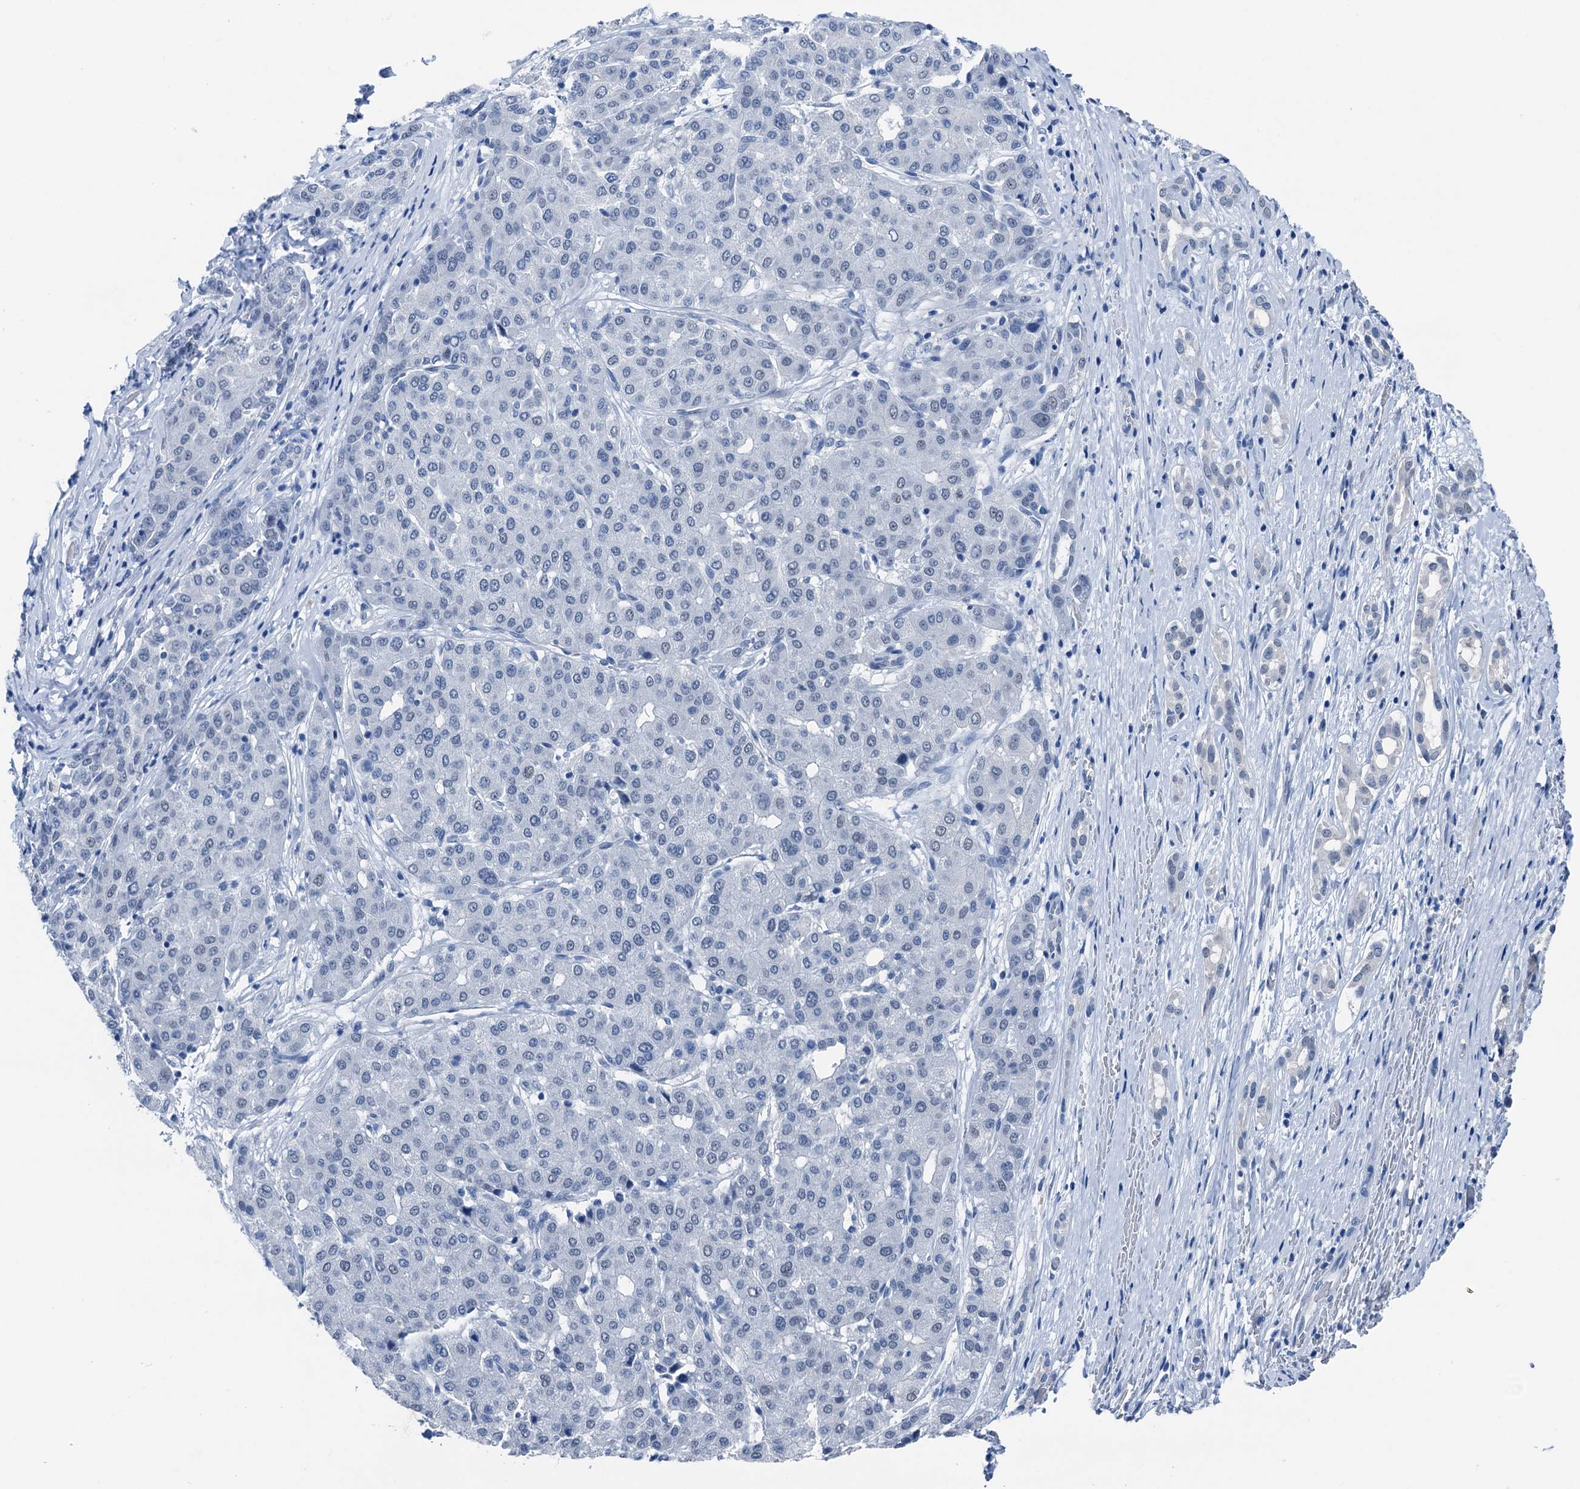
{"staining": {"intensity": "negative", "quantity": "none", "location": "none"}, "tissue": "liver cancer", "cell_type": "Tumor cells", "image_type": "cancer", "snomed": [{"axis": "morphology", "description": "Carcinoma, Hepatocellular, NOS"}, {"axis": "topography", "description": "Liver"}], "caption": "Tumor cells show no significant expression in liver cancer (hepatocellular carcinoma).", "gene": "CBLN3", "patient": {"sex": "male", "age": 65}}